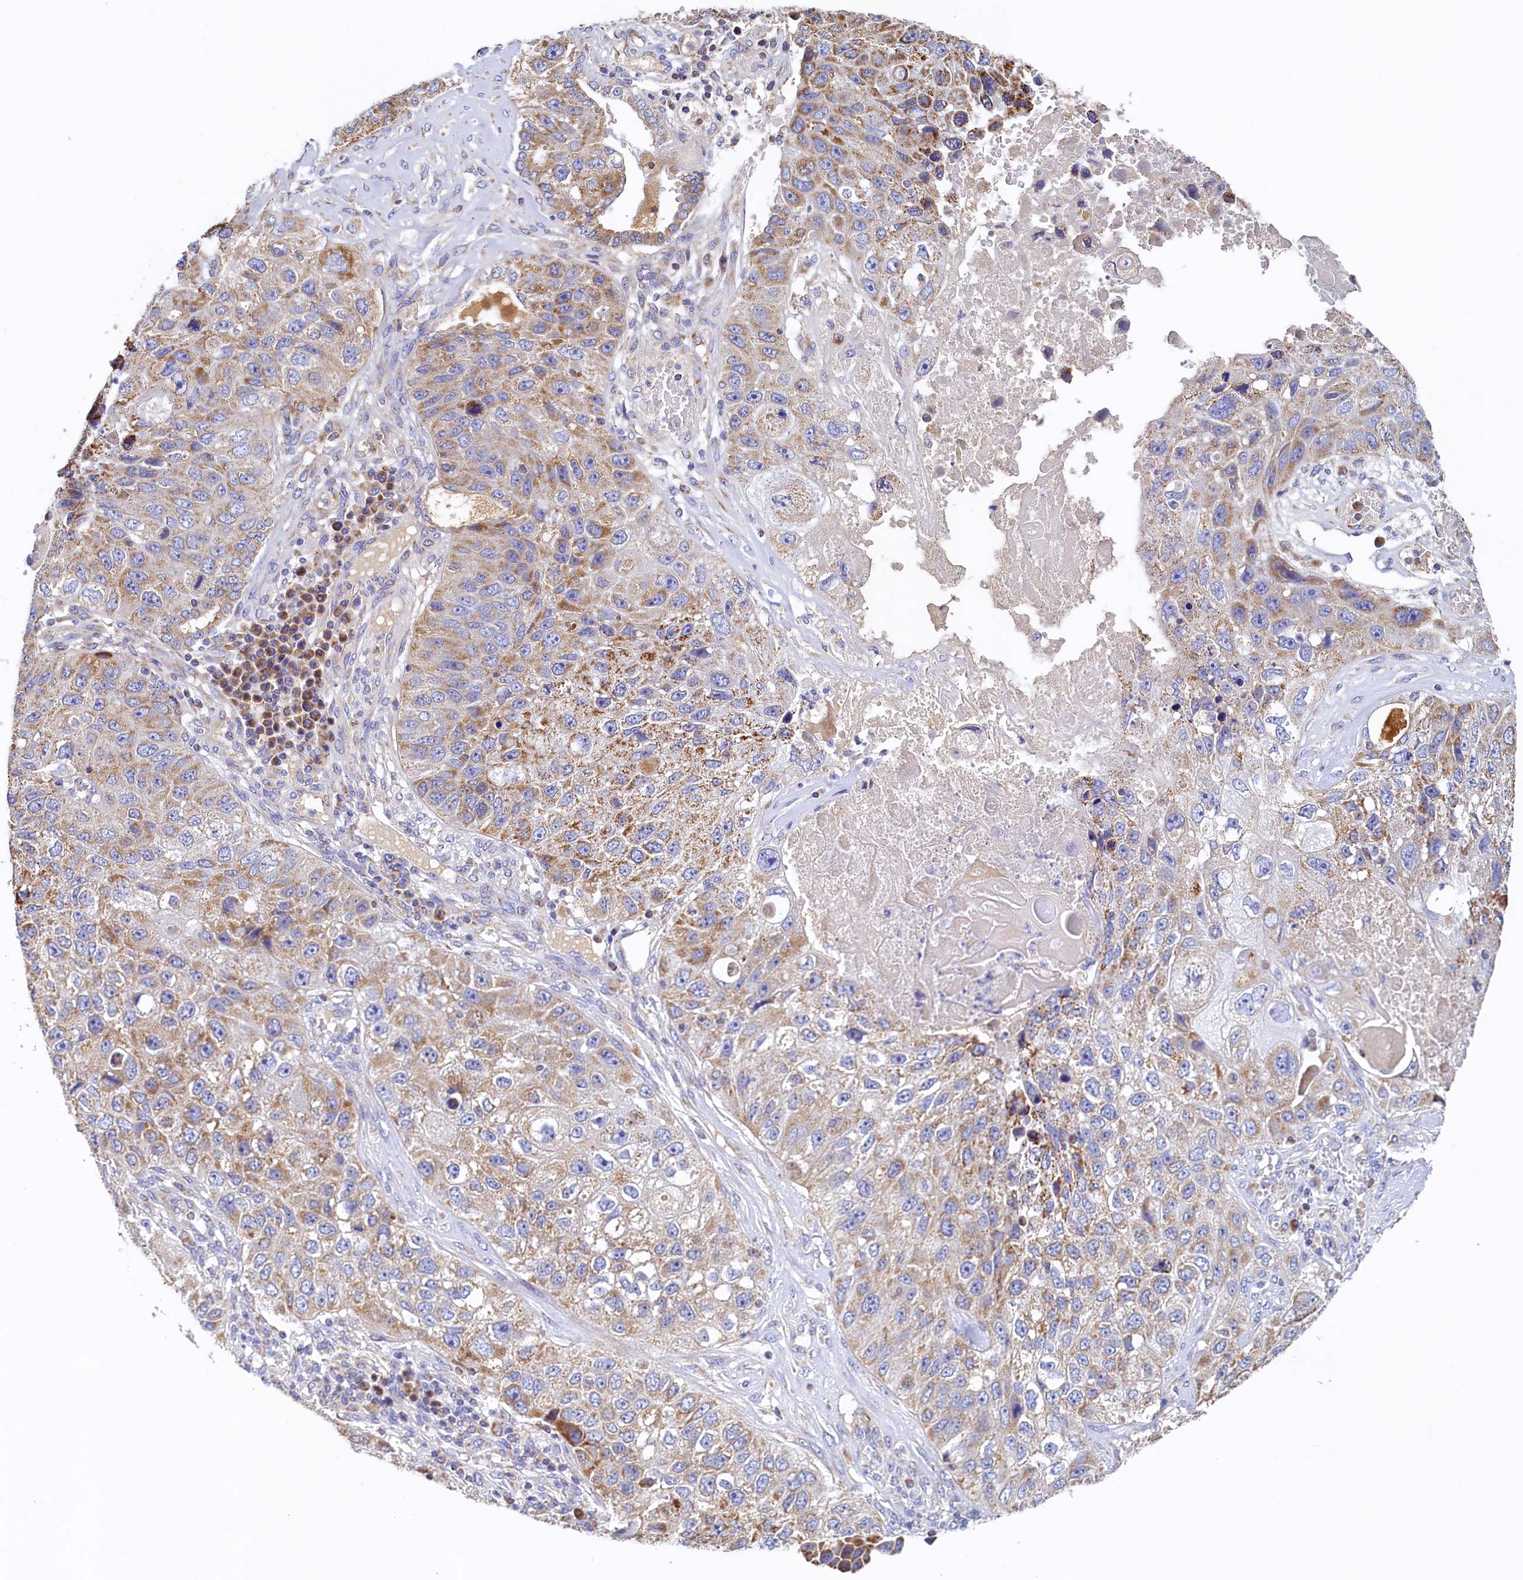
{"staining": {"intensity": "moderate", "quantity": "25%-75%", "location": "cytoplasmic/membranous"}, "tissue": "lung cancer", "cell_type": "Tumor cells", "image_type": "cancer", "snomed": [{"axis": "morphology", "description": "Squamous cell carcinoma, NOS"}, {"axis": "topography", "description": "Lung"}], "caption": "This is a photomicrograph of immunohistochemistry (IHC) staining of lung squamous cell carcinoma, which shows moderate expression in the cytoplasmic/membranous of tumor cells.", "gene": "POC1A", "patient": {"sex": "male", "age": 61}}